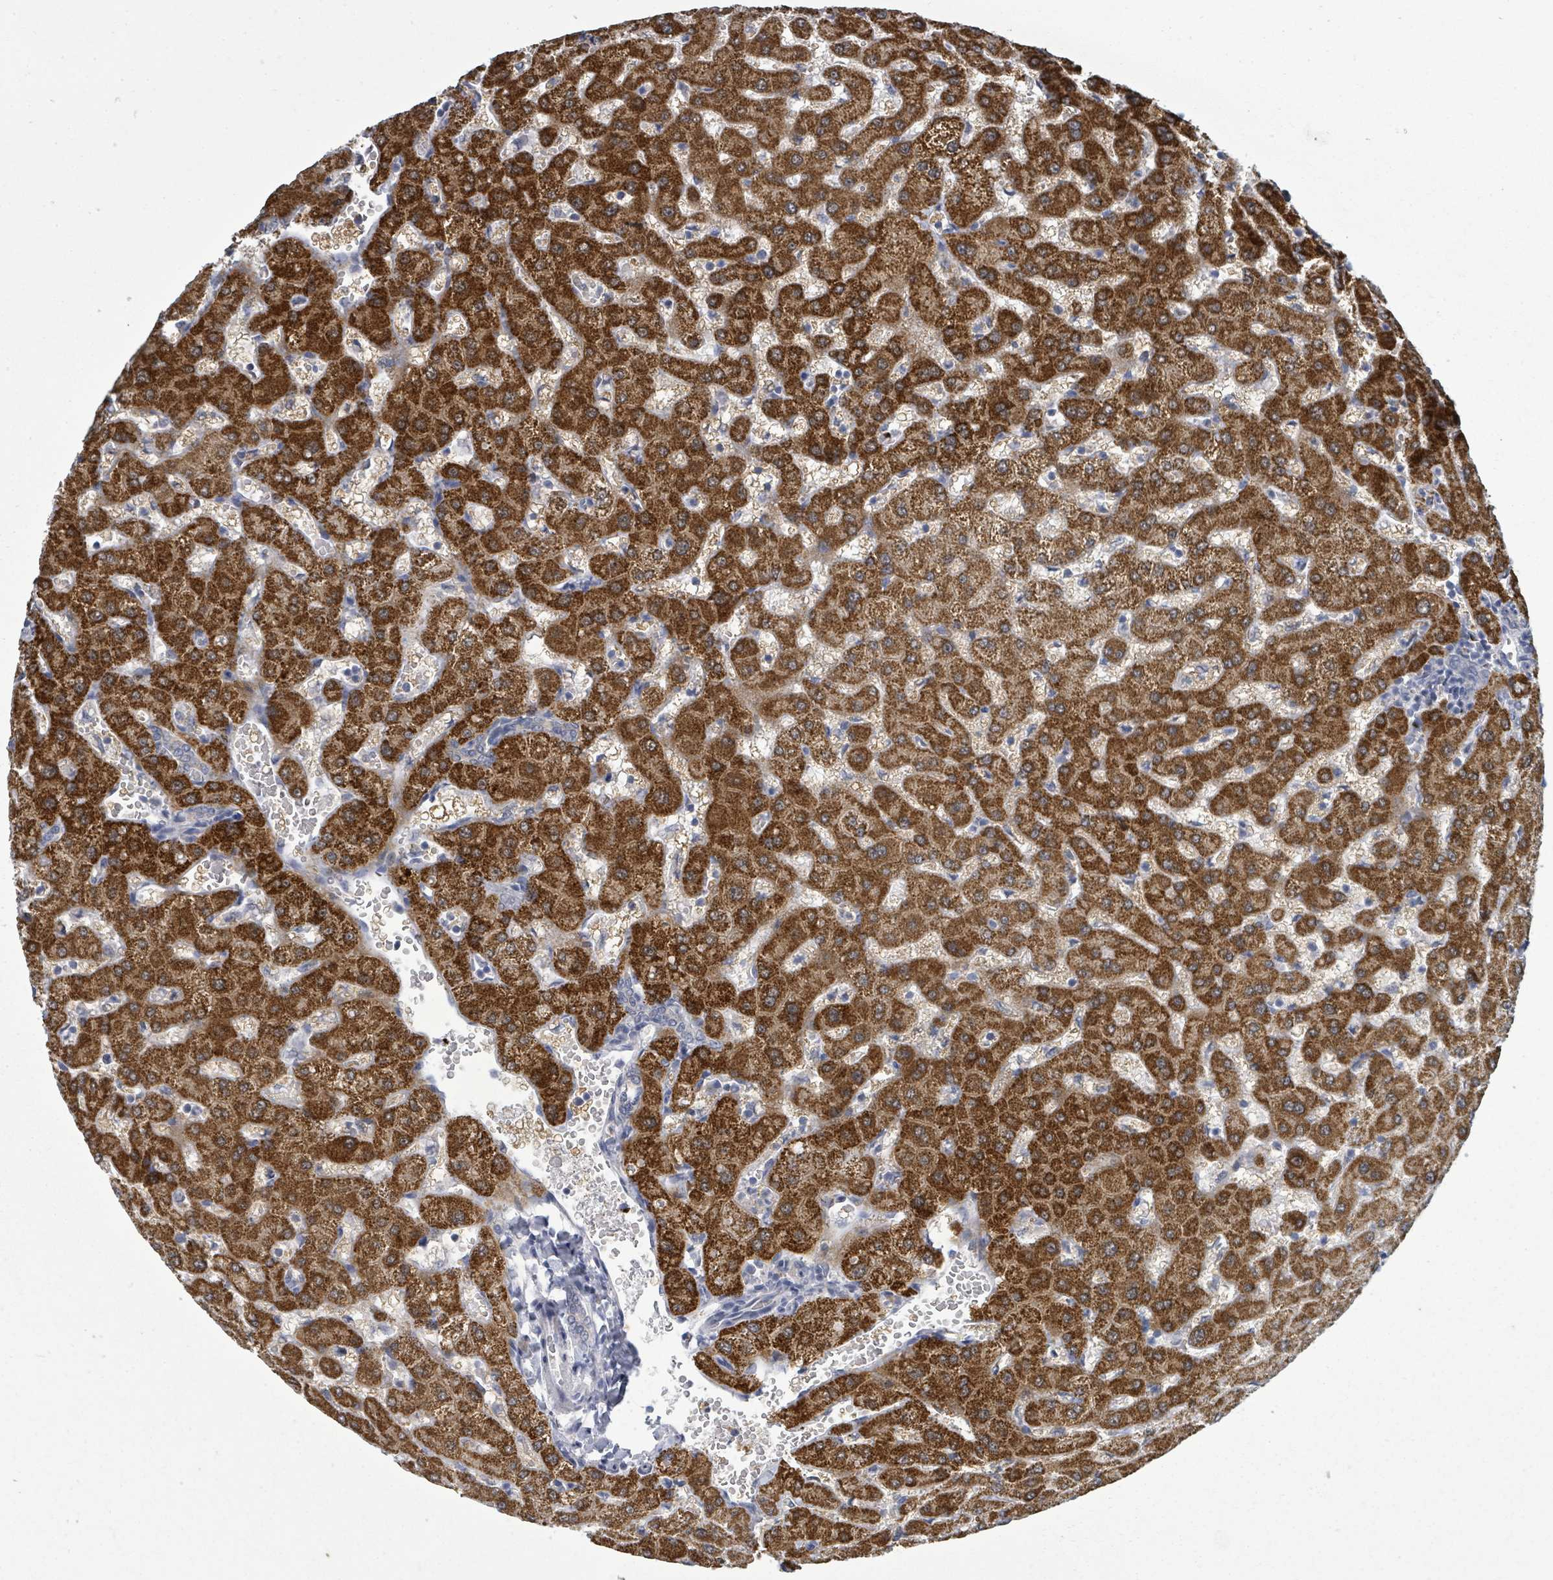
{"staining": {"intensity": "weak", "quantity": "<25%", "location": "cytoplasmic/membranous"}, "tissue": "liver", "cell_type": "Cholangiocytes", "image_type": "normal", "snomed": [{"axis": "morphology", "description": "Normal tissue, NOS"}, {"axis": "topography", "description": "Liver"}], "caption": "Immunohistochemistry (IHC) micrograph of unremarkable liver: human liver stained with DAB demonstrates no significant protein positivity in cholangiocytes.", "gene": "ASB12", "patient": {"sex": "female", "age": 63}}